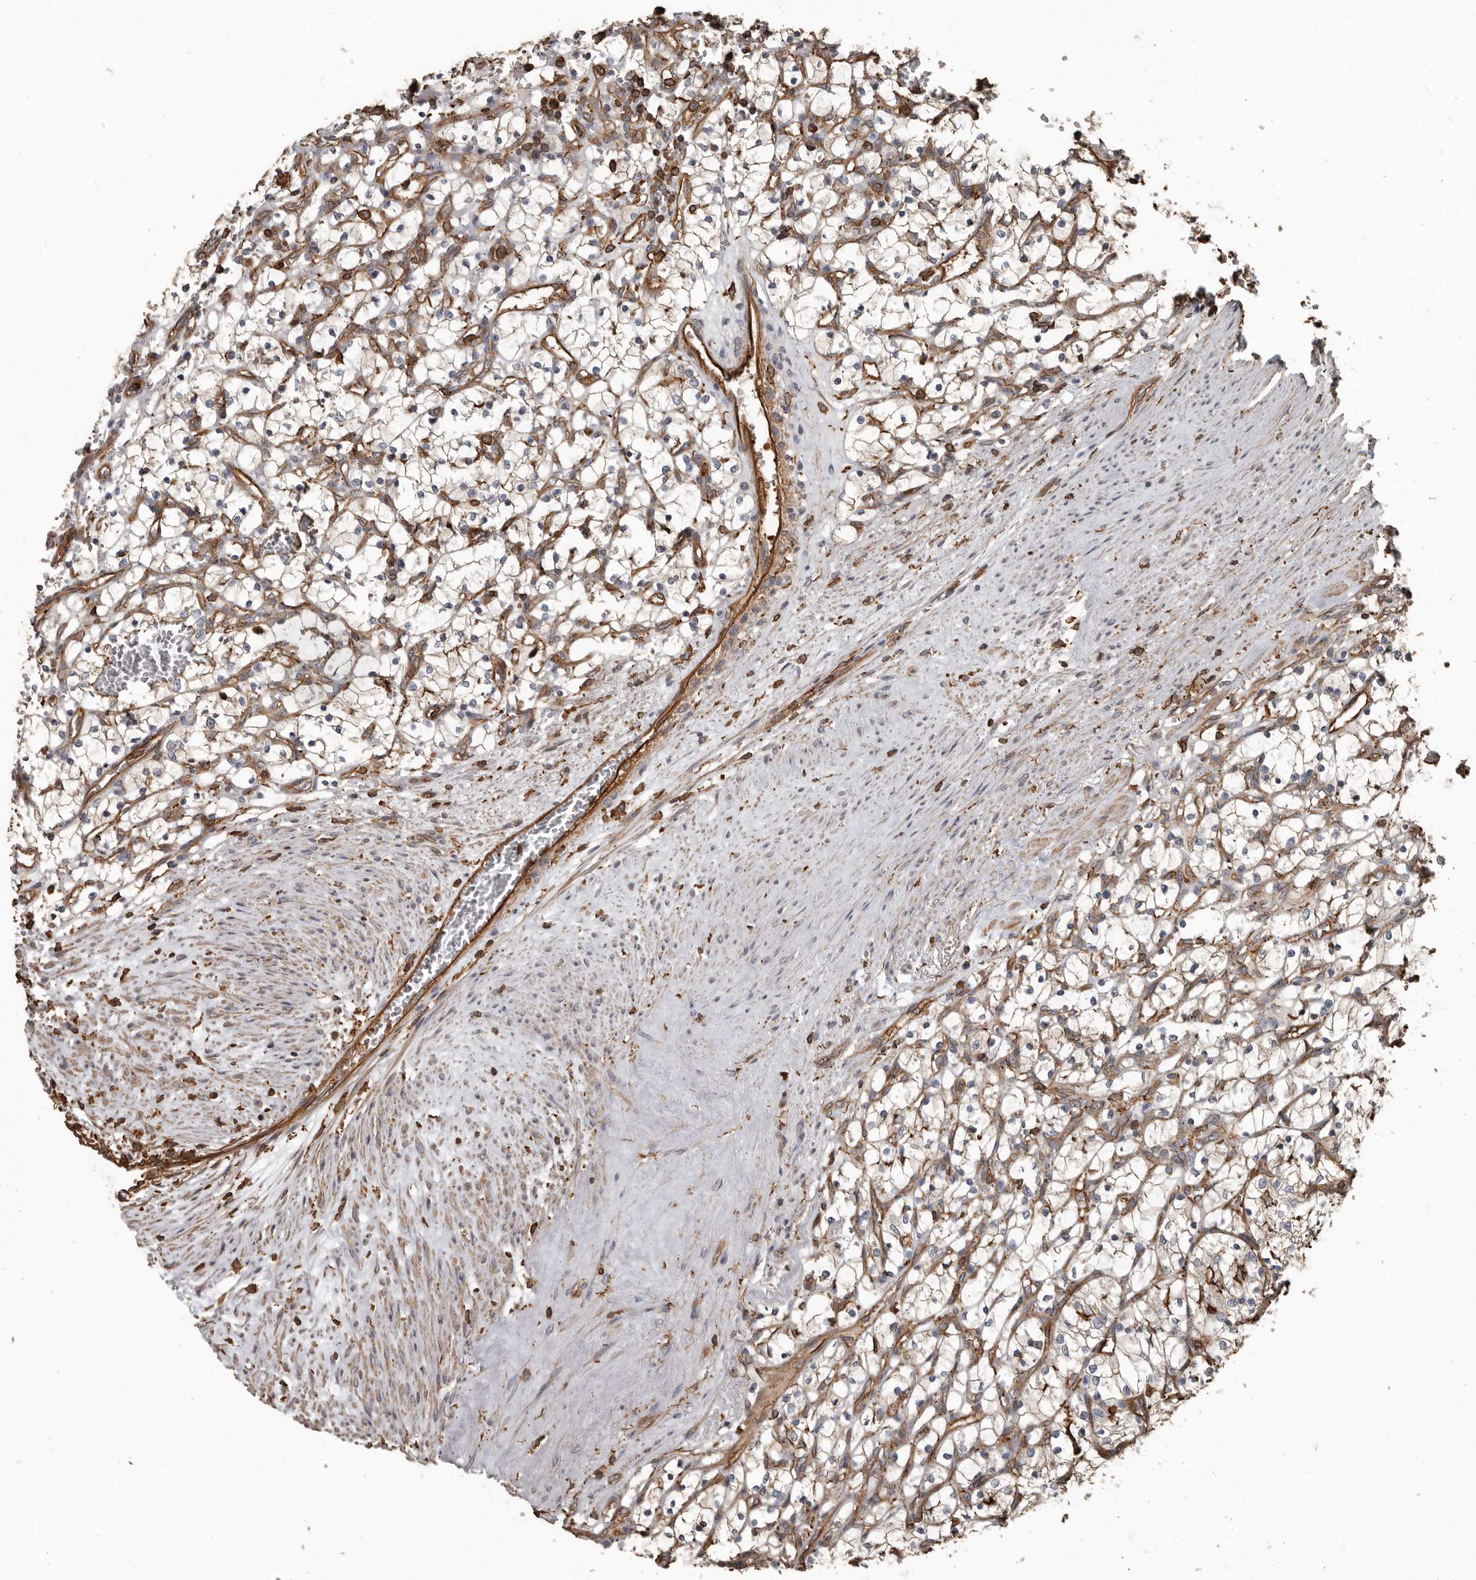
{"staining": {"intensity": "weak", "quantity": "25%-75%", "location": "cytoplasmic/membranous"}, "tissue": "renal cancer", "cell_type": "Tumor cells", "image_type": "cancer", "snomed": [{"axis": "morphology", "description": "Adenocarcinoma, NOS"}, {"axis": "topography", "description": "Kidney"}], "caption": "Renal adenocarcinoma tissue reveals weak cytoplasmic/membranous expression in about 25%-75% of tumor cells, visualized by immunohistochemistry.", "gene": "DENND6B", "patient": {"sex": "female", "age": 69}}